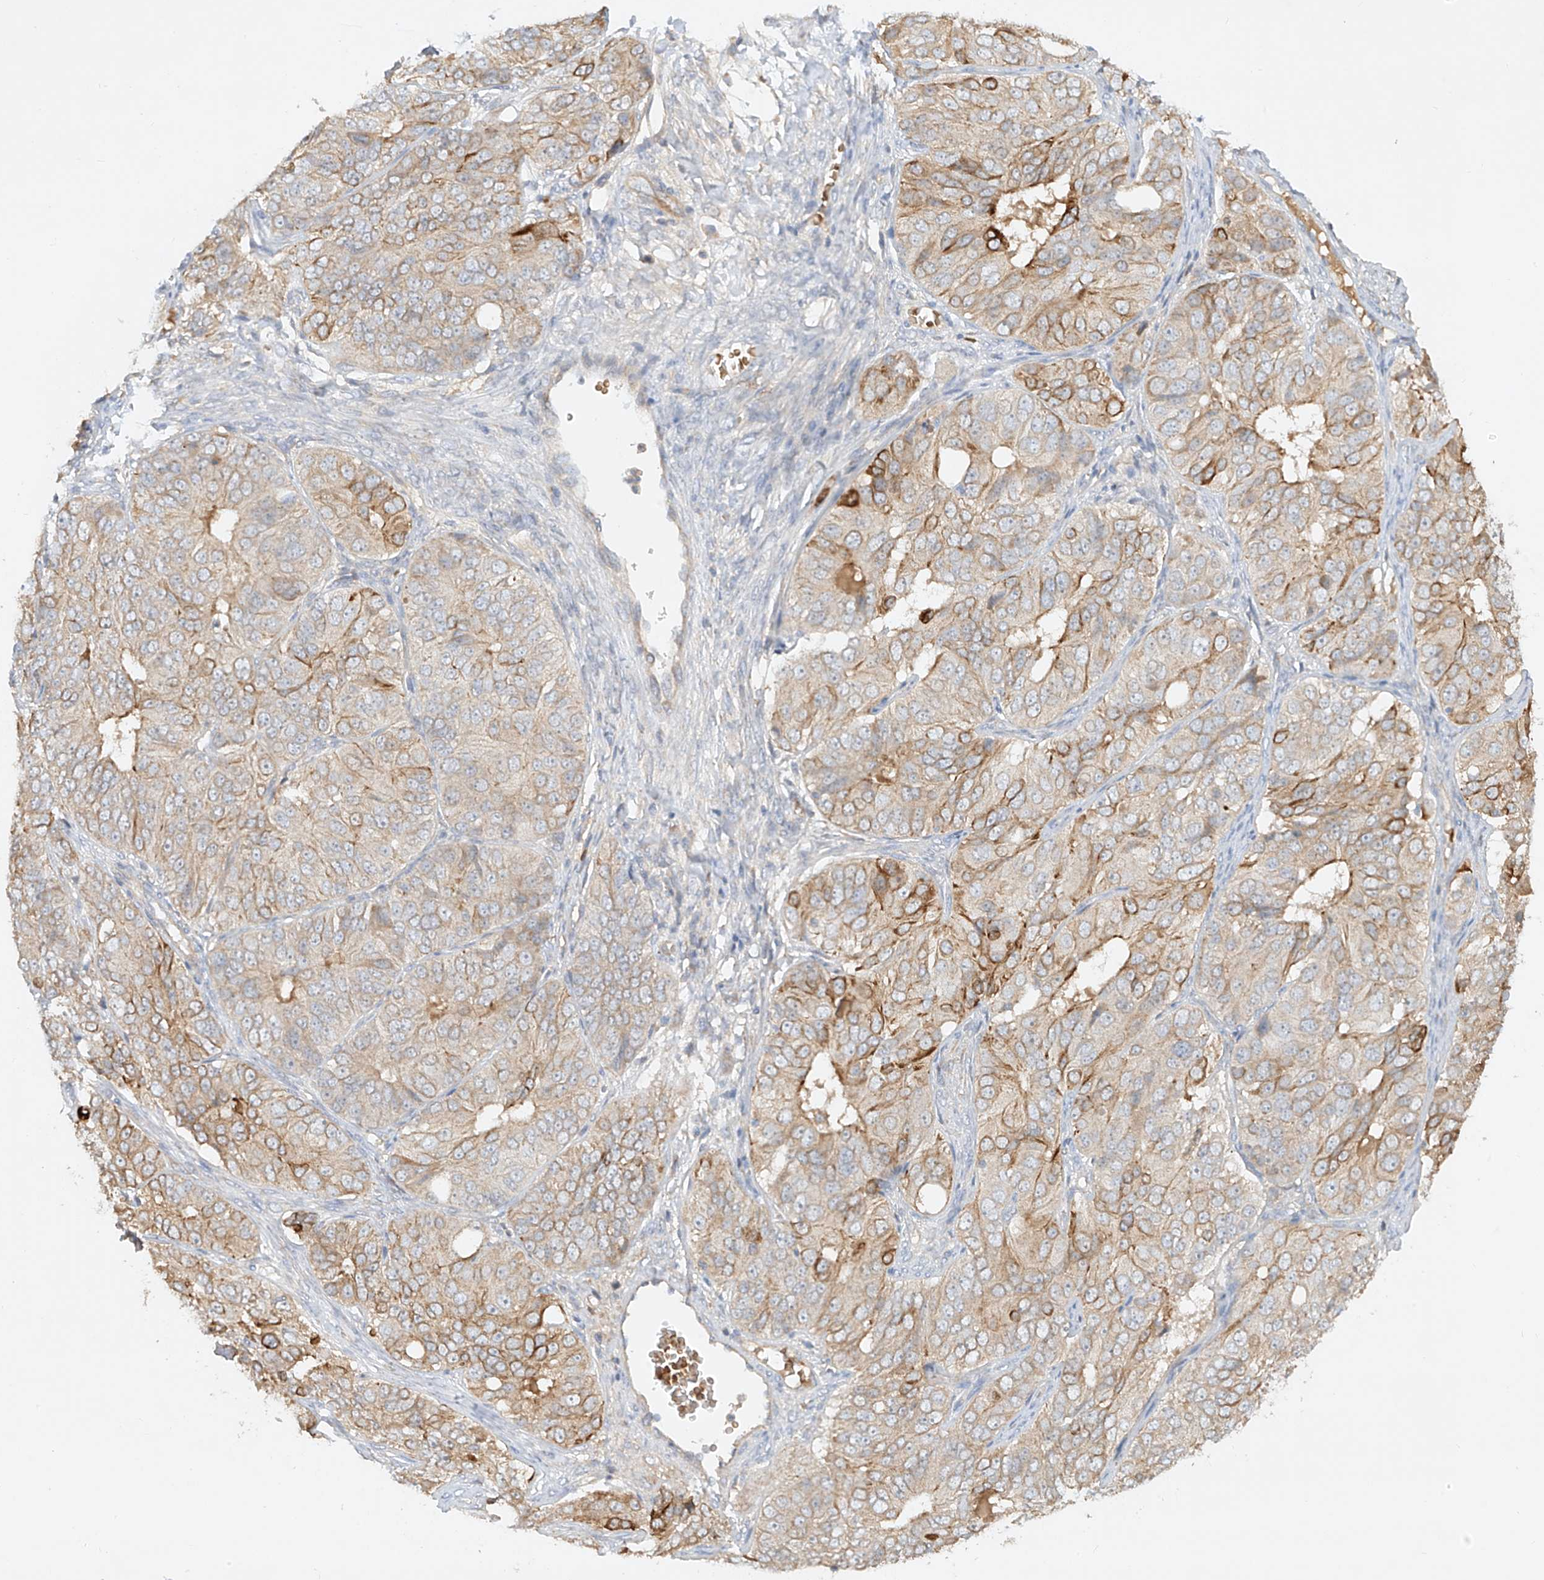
{"staining": {"intensity": "moderate", "quantity": ">75%", "location": "cytoplasmic/membranous"}, "tissue": "ovarian cancer", "cell_type": "Tumor cells", "image_type": "cancer", "snomed": [{"axis": "morphology", "description": "Carcinoma, endometroid"}, {"axis": "topography", "description": "Ovary"}], "caption": "The histopathology image reveals immunohistochemical staining of endometroid carcinoma (ovarian). There is moderate cytoplasmic/membranous positivity is appreciated in about >75% of tumor cells.", "gene": "KPNA7", "patient": {"sex": "female", "age": 51}}